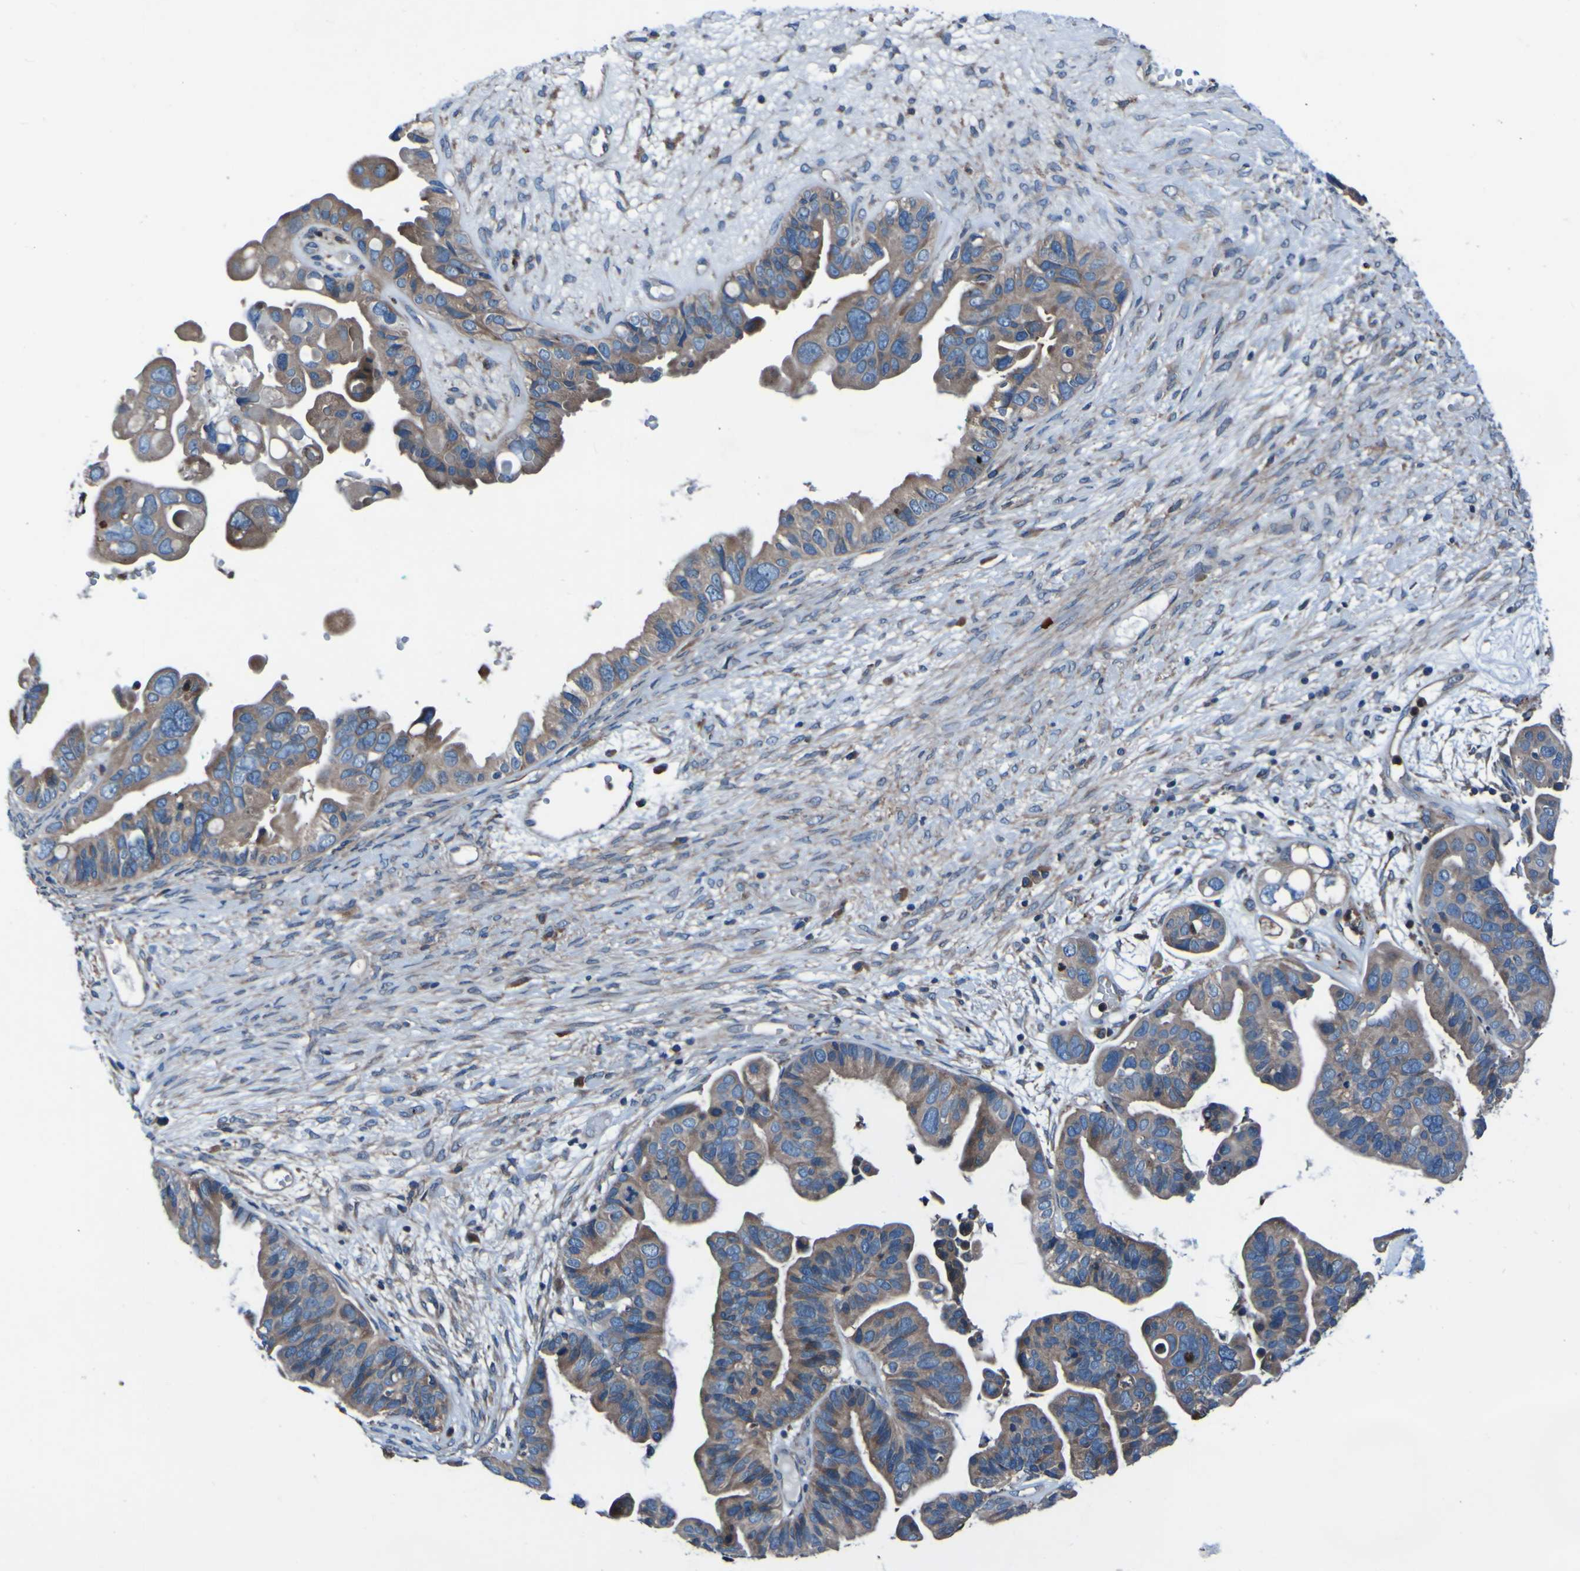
{"staining": {"intensity": "moderate", "quantity": ">75%", "location": "cytoplasmic/membranous"}, "tissue": "ovarian cancer", "cell_type": "Tumor cells", "image_type": "cancer", "snomed": [{"axis": "morphology", "description": "Cystadenocarcinoma, serous, NOS"}, {"axis": "topography", "description": "Ovary"}], "caption": "Tumor cells show medium levels of moderate cytoplasmic/membranous expression in about >75% of cells in ovarian cancer (serous cystadenocarcinoma).", "gene": "RAB5B", "patient": {"sex": "female", "age": 56}}